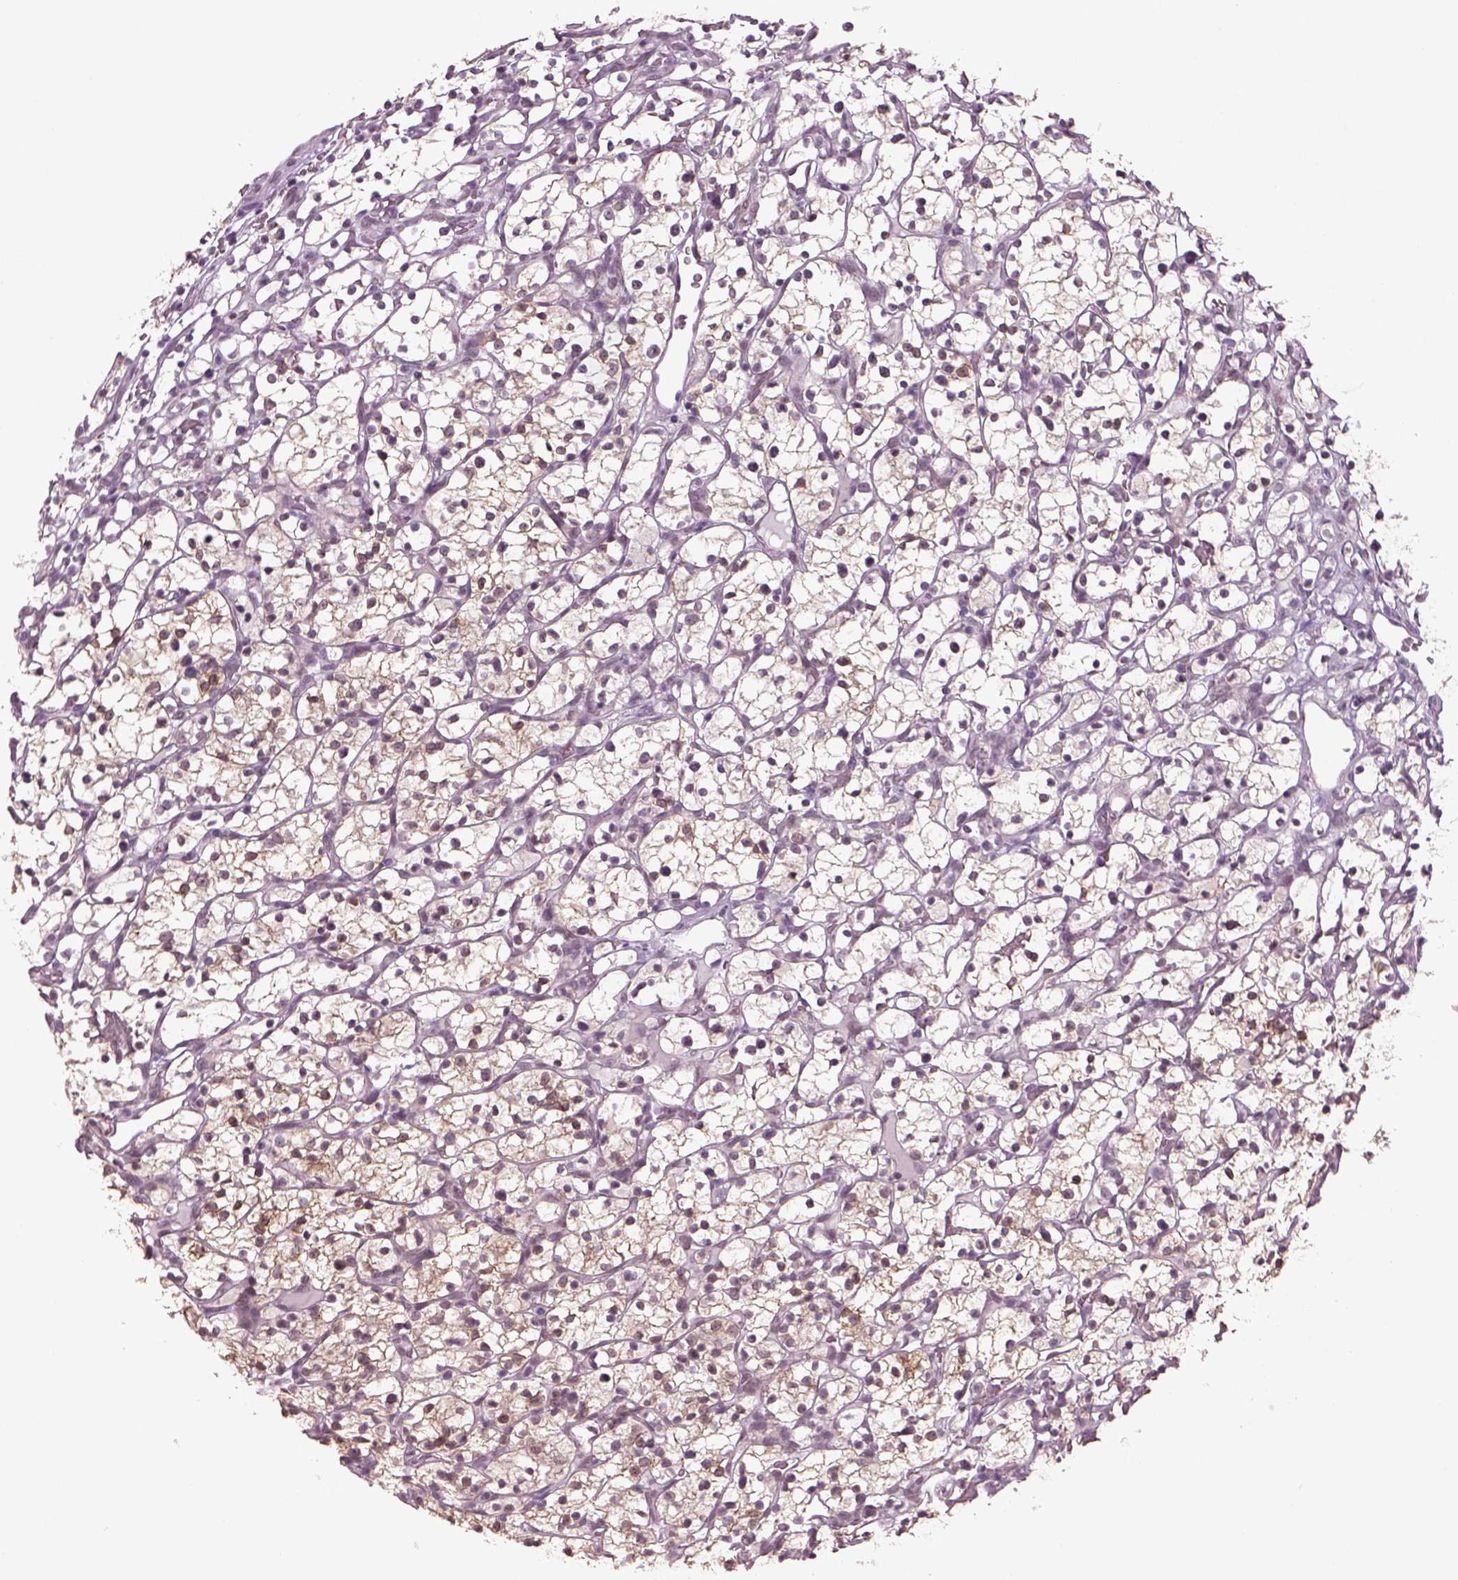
{"staining": {"intensity": "negative", "quantity": "none", "location": "none"}, "tissue": "renal cancer", "cell_type": "Tumor cells", "image_type": "cancer", "snomed": [{"axis": "morphology", "description": "Adenocarcinoma, NOS"}, {"axis": "topography", "description": "Kidney"}], "caption": "An IHC histopathology image of renal adenocarcinoma is shown. There is no staining in tumor cells of renal adenocarcinoma. (DAB (3,3'-diaminobenzidine) IHC visualized using brightfield microscopy, high magnification).", "gene": "NAT8", "patient": {"sex": "female", "age": 64}}